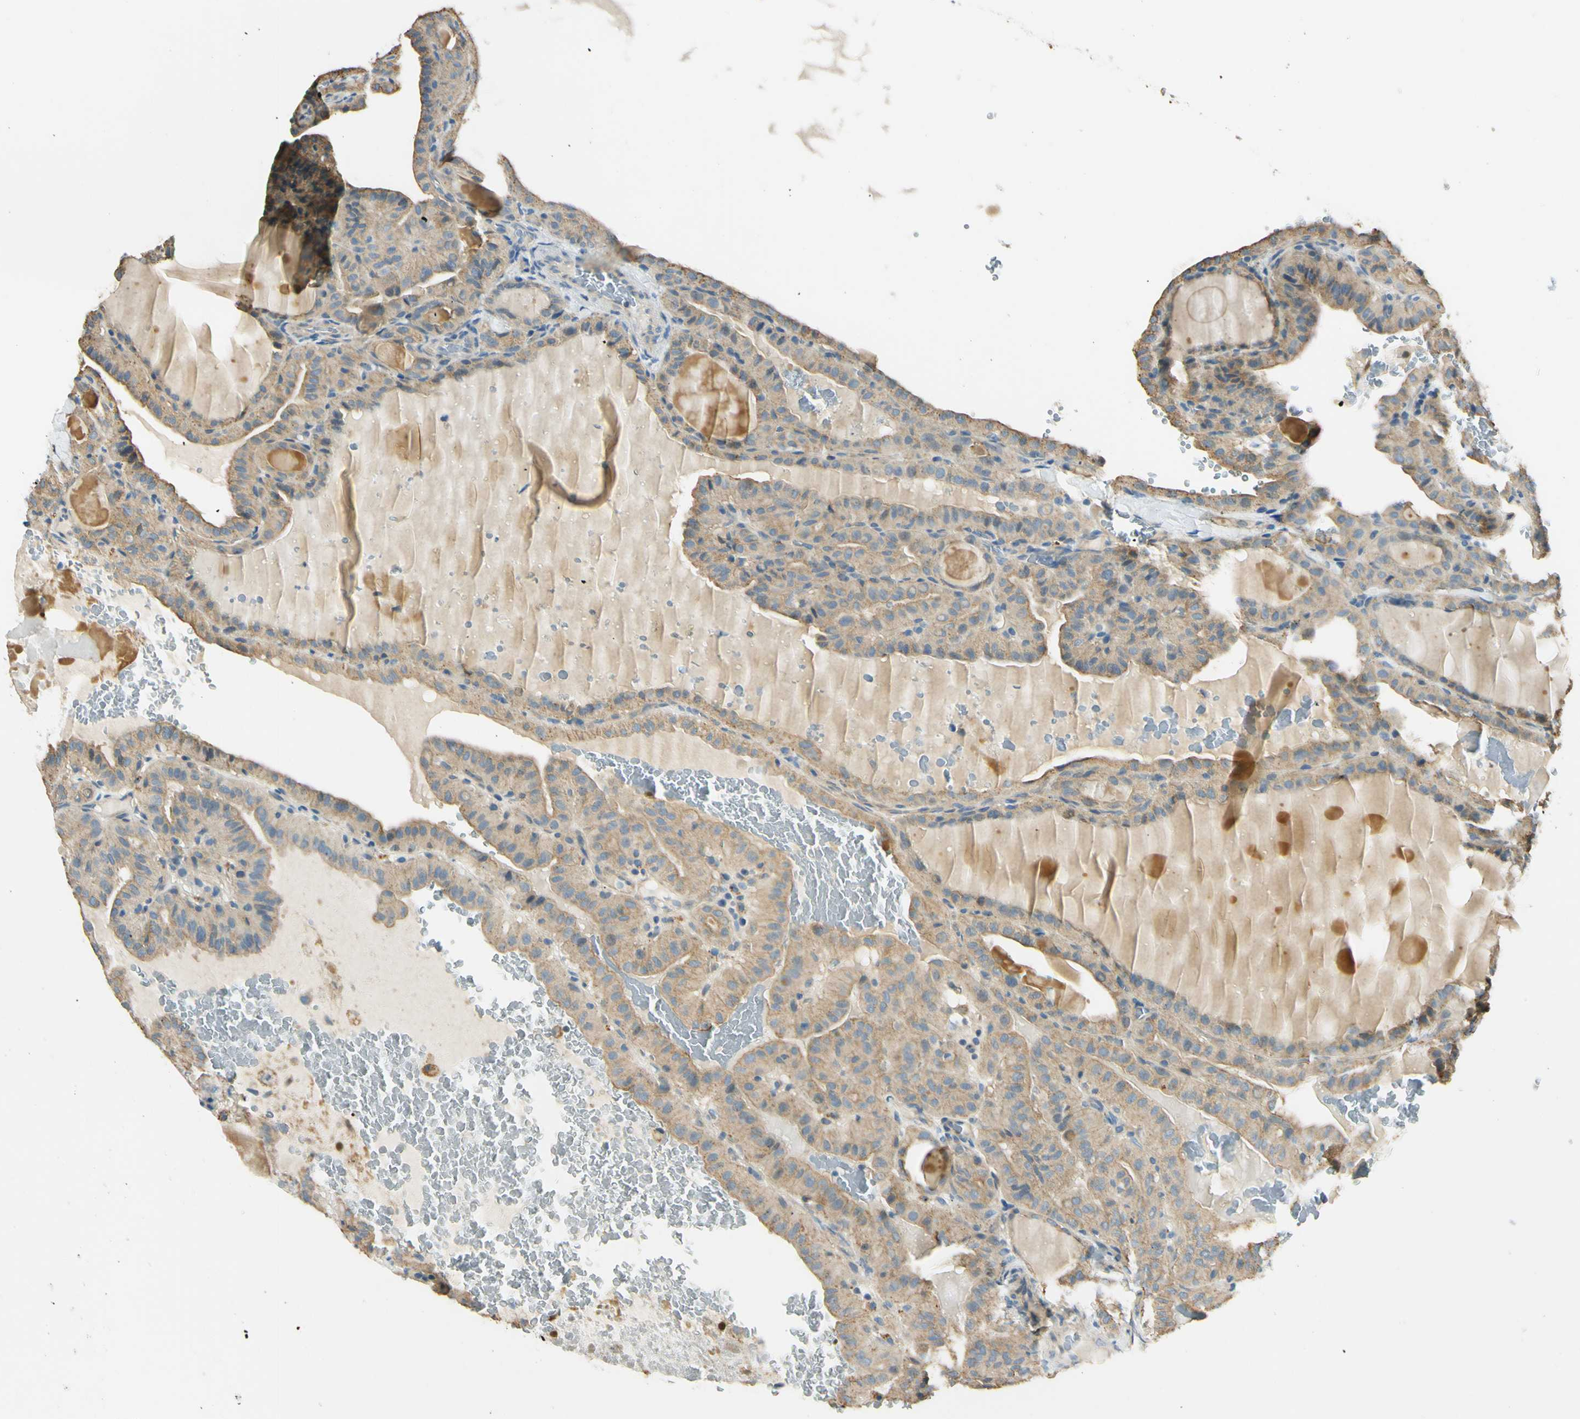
{"staining": {"intensity": "weak", "quantity": ">75%", "location": "cytoplasmic/membranous"}, "tissue": "thyroid cancer", "cell_type": "Tumor cells", "image_type": "cancer", "snomed": [{"axis": "morphology", "description": "Papillary adenocarcinoma, NOS"}, {"axis": "topography", "description": "Thyroid gland"}], "caption": "A micrograph showing weak cytoplasmic/membranous positivity in about >75% of tumor cells in papillary adenocarcinoma (thyroid), as visualized by brown immunohistochemical staining.", "gene": "LAMA3", "patient": {"sex": "male", "age": 77}}